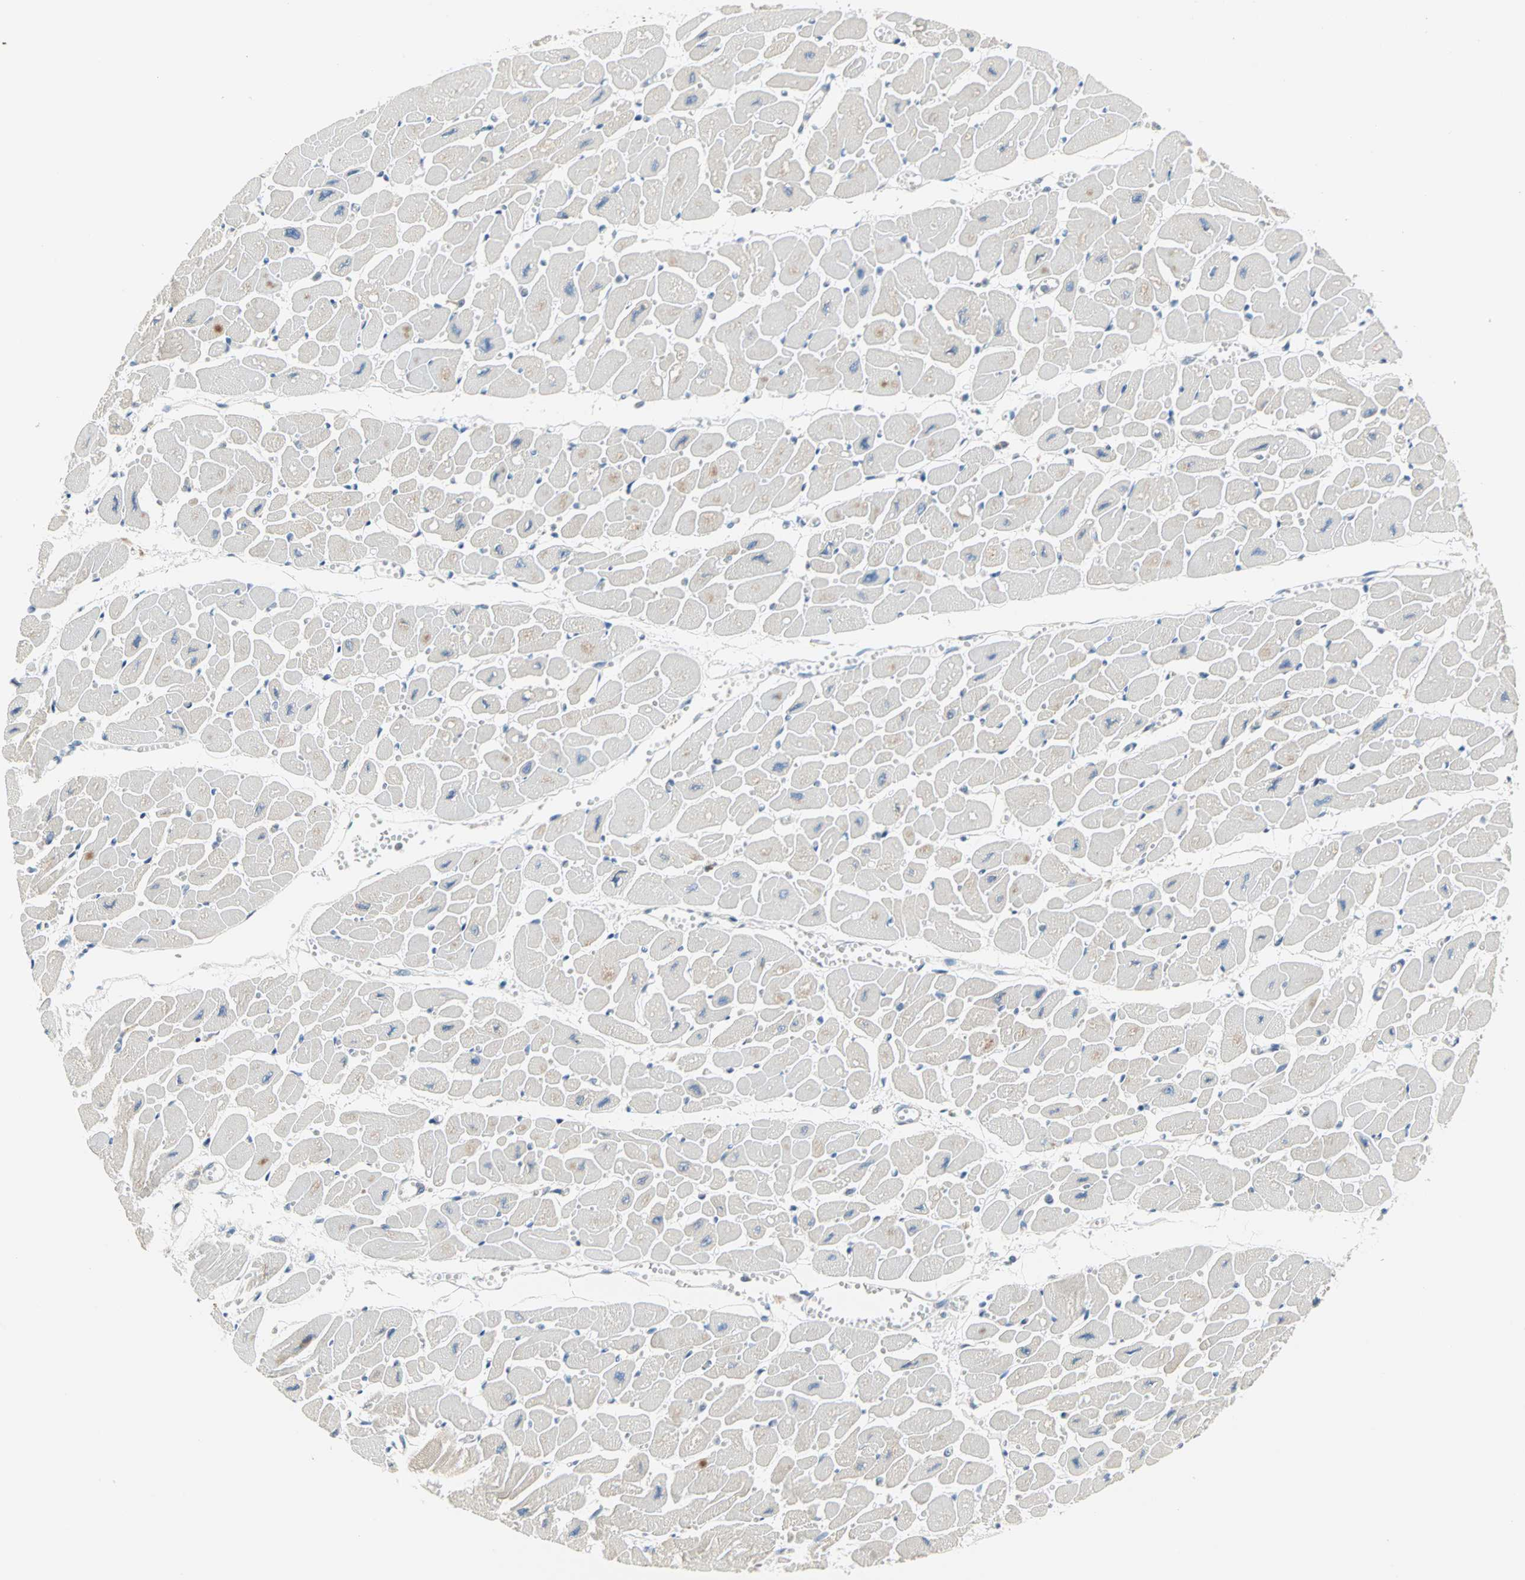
{"staining": {"intensity": "weak", "quantity": "<25%", "location": "cytoplasmic/membranous"}, "tissue": "heart muscle", "cell_type": "Cardiomyocytes", "image_type": "normal", "snomed": [{"axis": "morphology", "description": "Normal tissue, NOS"}, {"axis": "topography", "description": "Heart"}], "caption": "IHC histopathology image of unremarkable human heart muscle stained for a protein (brown), which demonstrates no positivity in cardiomyocytes.", "gene": "SAR1A", "patient": {"sex": "female", "age": 54}}